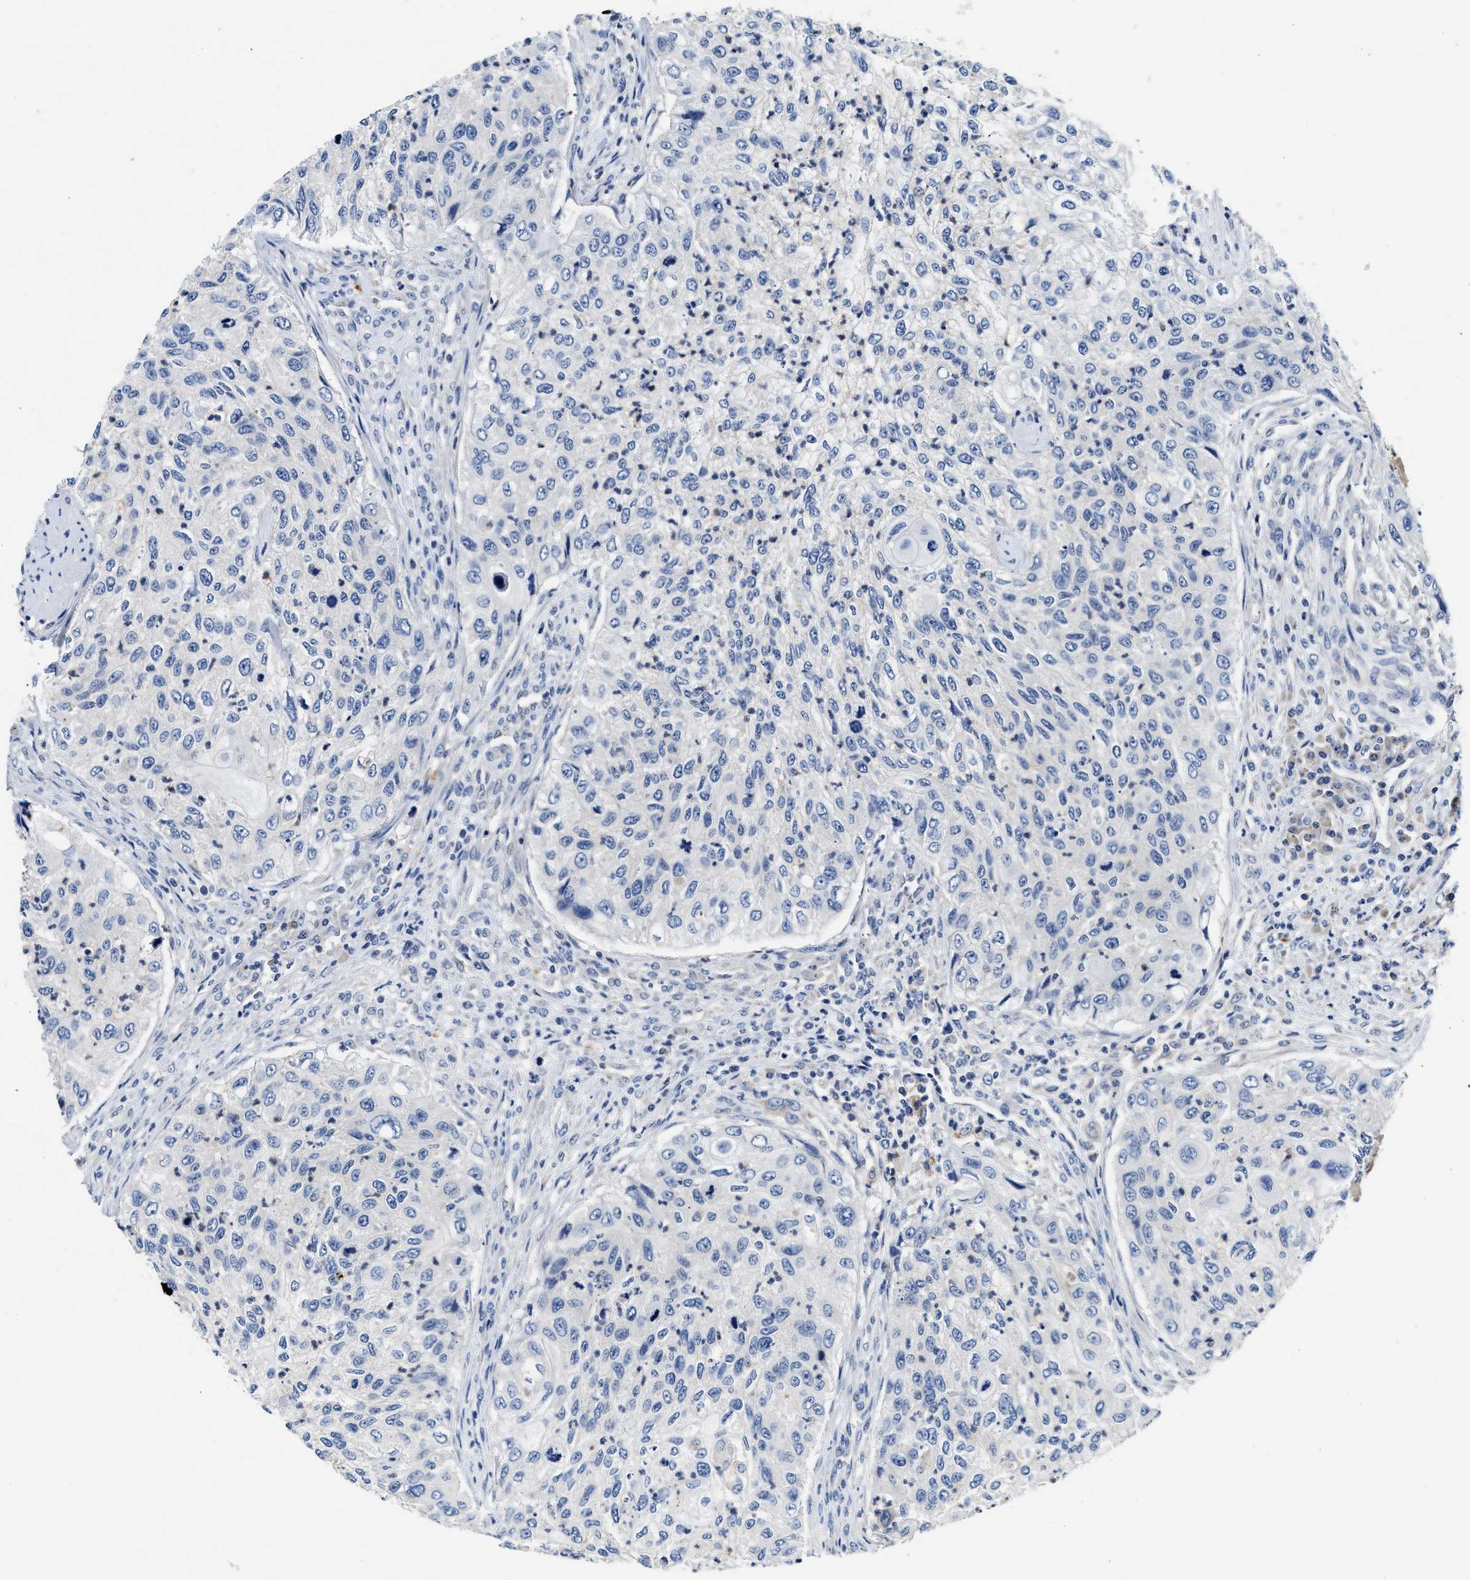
{"staining": {"intensity": "negative", "quantity": "none", "location": "none"}, "tissue": "urothelial cancer", "cell_type": "Tumor cells", "image_type": "cancer", "snomed": [{"axis": "morphology", "description": "Urothelial carcinoma, High grade"}, {"axis": "topography", "description": "Urinary bladder"}], "caption": "Human urothelial cancer stained for a protein using IHC demonstrates no positivity in tumor cells.", "gene": "FAM185A", "patient": {"sex": "female", "age": 60}}